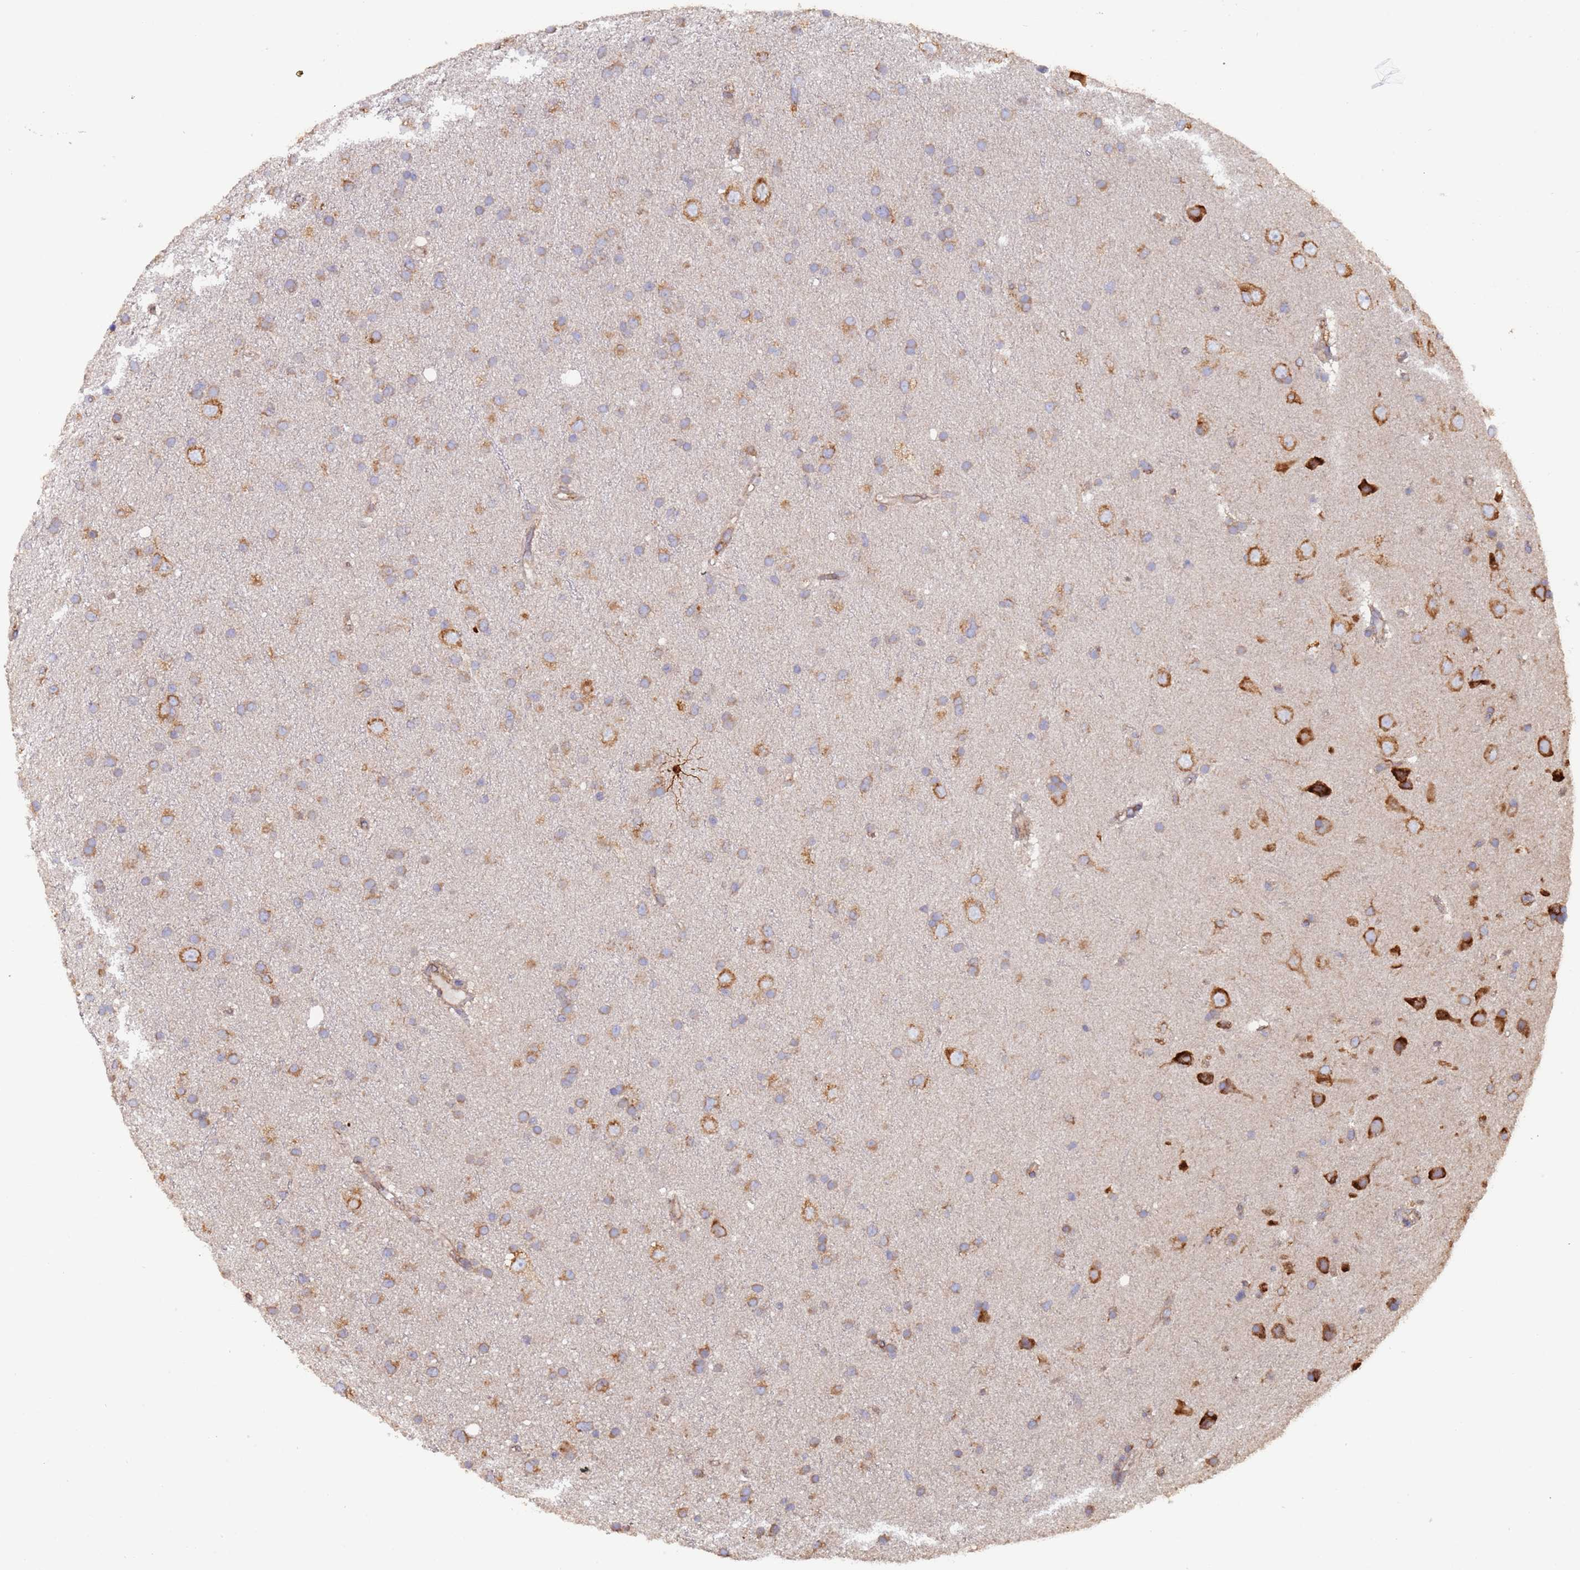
{"staining": {"intensity": "moderate", "quantity": ">75%", "location": "cytoplasmic/membranous"}, "tissue": "glioma", "cell_type": "Tumor cells", "image_type": "cancer", "snomed": [{"axis": "morphology", "description": "Glioma, malignant, Low grade"}, {"axis": "topography", "description": "Cerebral cortex"}], "caption": "Tumor cells demonstrate moderate cytoplasmic/membranous positivity in approximately >75% of cells in glioma.", "gene": "ZNF844", "patient": {"sex": "female", "age": 39}}